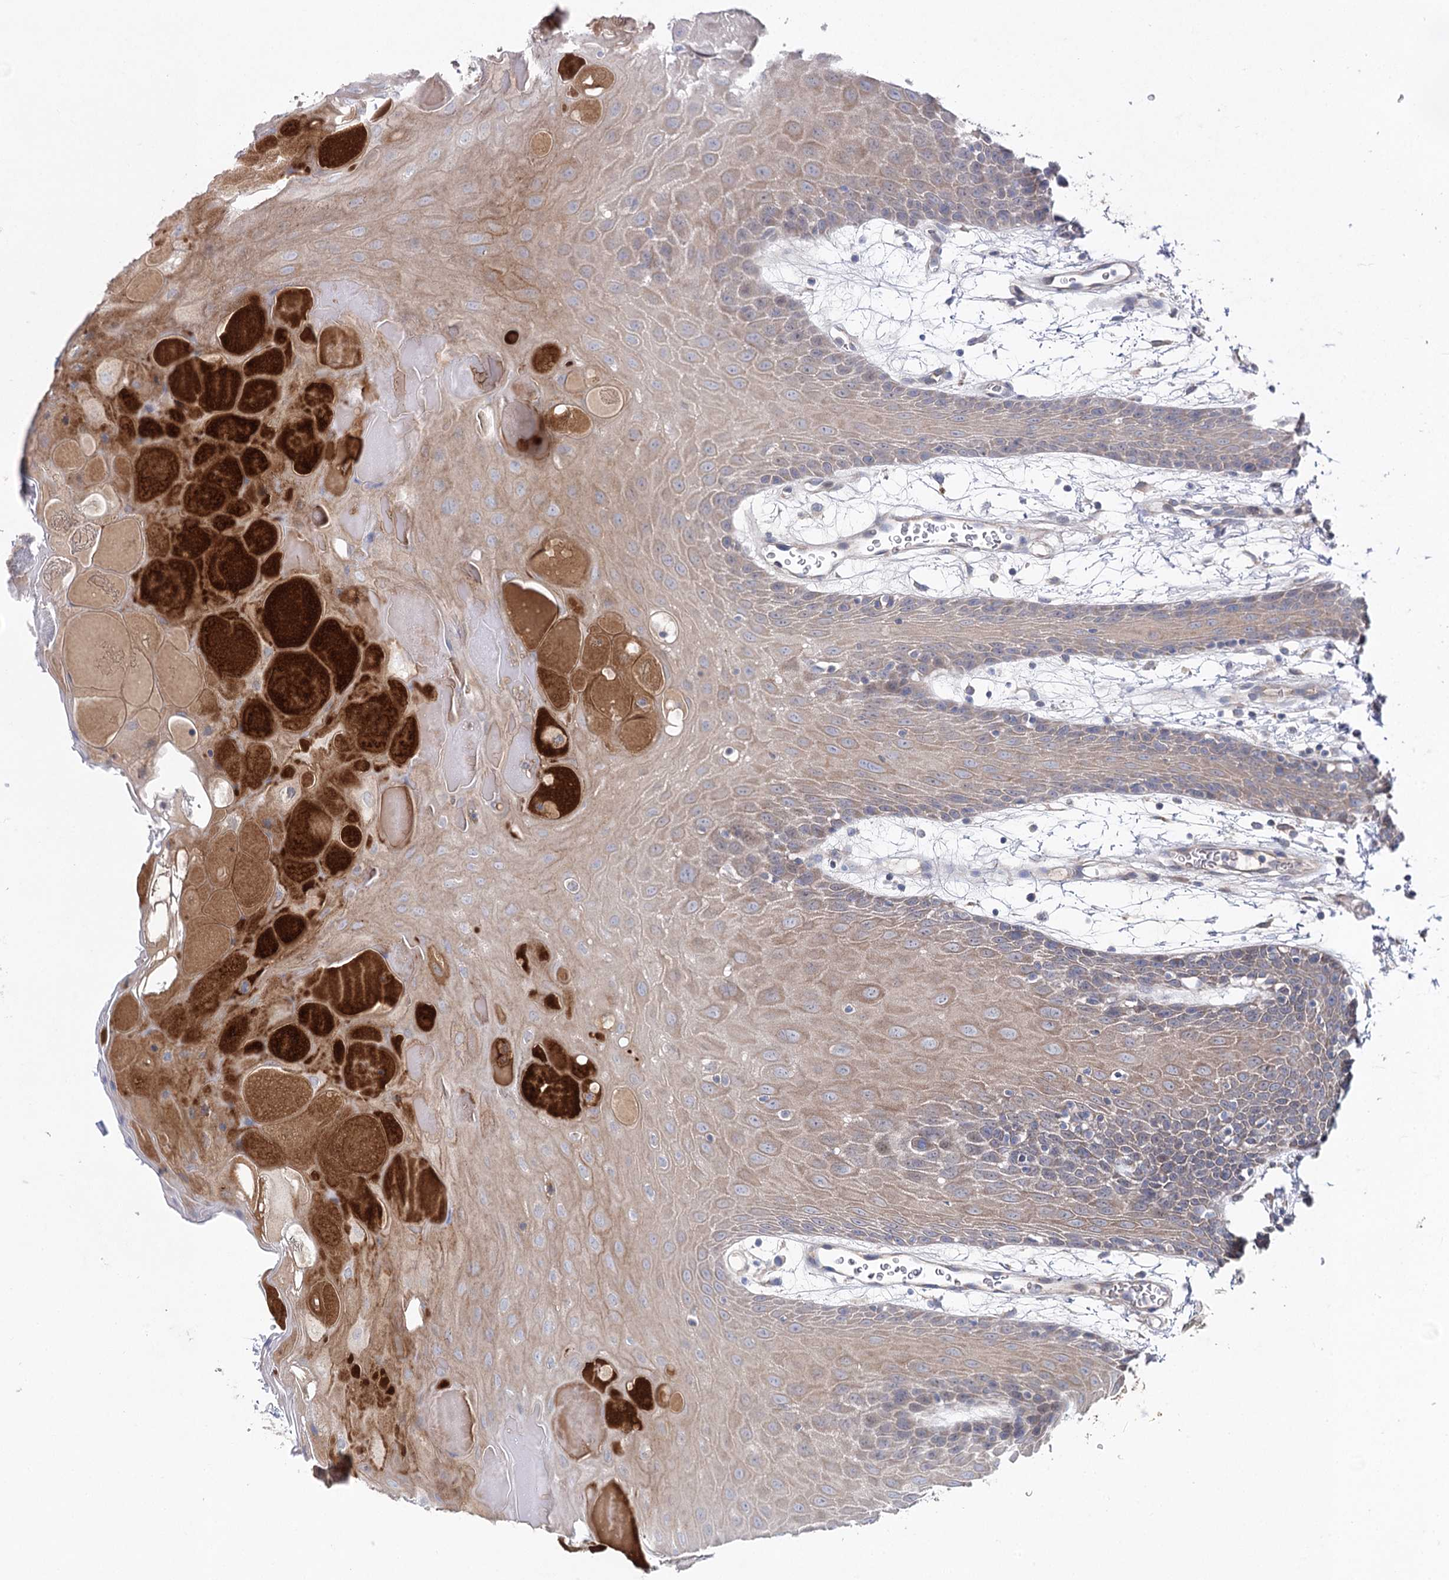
{"staining": {"intensity": "weak", "quantity": "25%-75%", "location": "cytoplasmic/membranous"}, "tissue": "oral mucosa", "cell_type": "Squamous epithelial cells", "image_type": "normal", "snomed": [{"axis": "morphology", "description": "Normal tissue, NOS"}, {"axis": "topography", "description": "Skeletal muscle"}, {"axis": "topography", "description": "Oral tissue"}, {"axis": "topography", "description": "Salivary gland"}, {"axis": "topography", "description": "Peripheral nerve tissue"}], "caption": "Weak cytoplasmic/membranous protein expression is seen in approximately 25%-75% of squamous epithelial cells in oral mucosa.", "gene": "LRRC14B", "patient": {"sex": "male", "age": 54}}